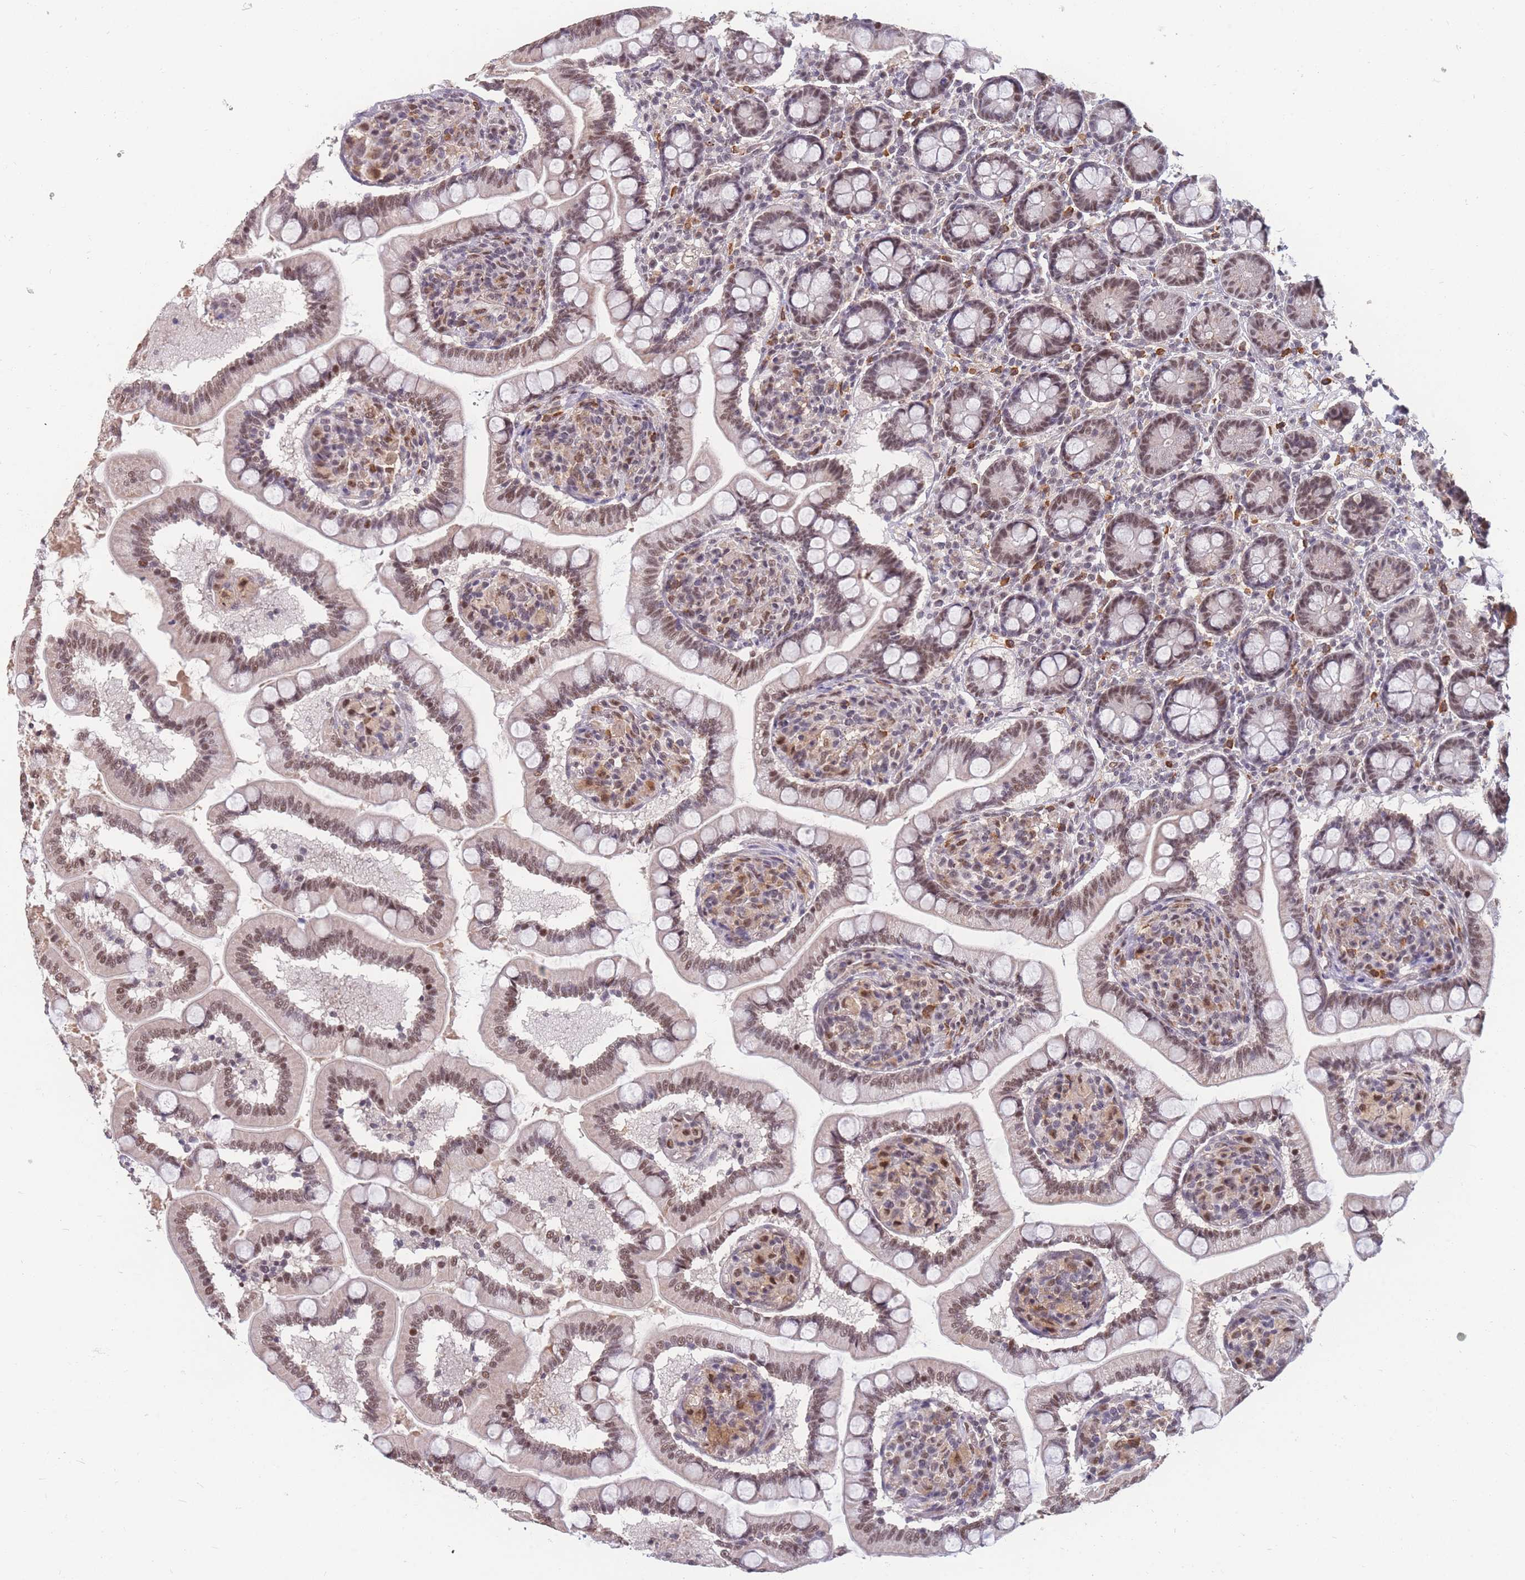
{"staining": {"intensity": "moderate", "quantity": ">75%", "location": "nuclear"}, "tissue": "small intestine", "cell_type": "Glandular cells", "image_type": "normal", "snomed": [{"axis": "morphology", "description": "Normal tissue, NOS"}, {"axis": "topography", "description": "Small intestine"}], "caption": "Immunohistochemistry of benign small intestine demonstrates medium levels of moderate nuclear expression in approximately >75% of glandular cells.", "gene": "SNRPA1", "patient": {"sex": "female", "age": 64}}